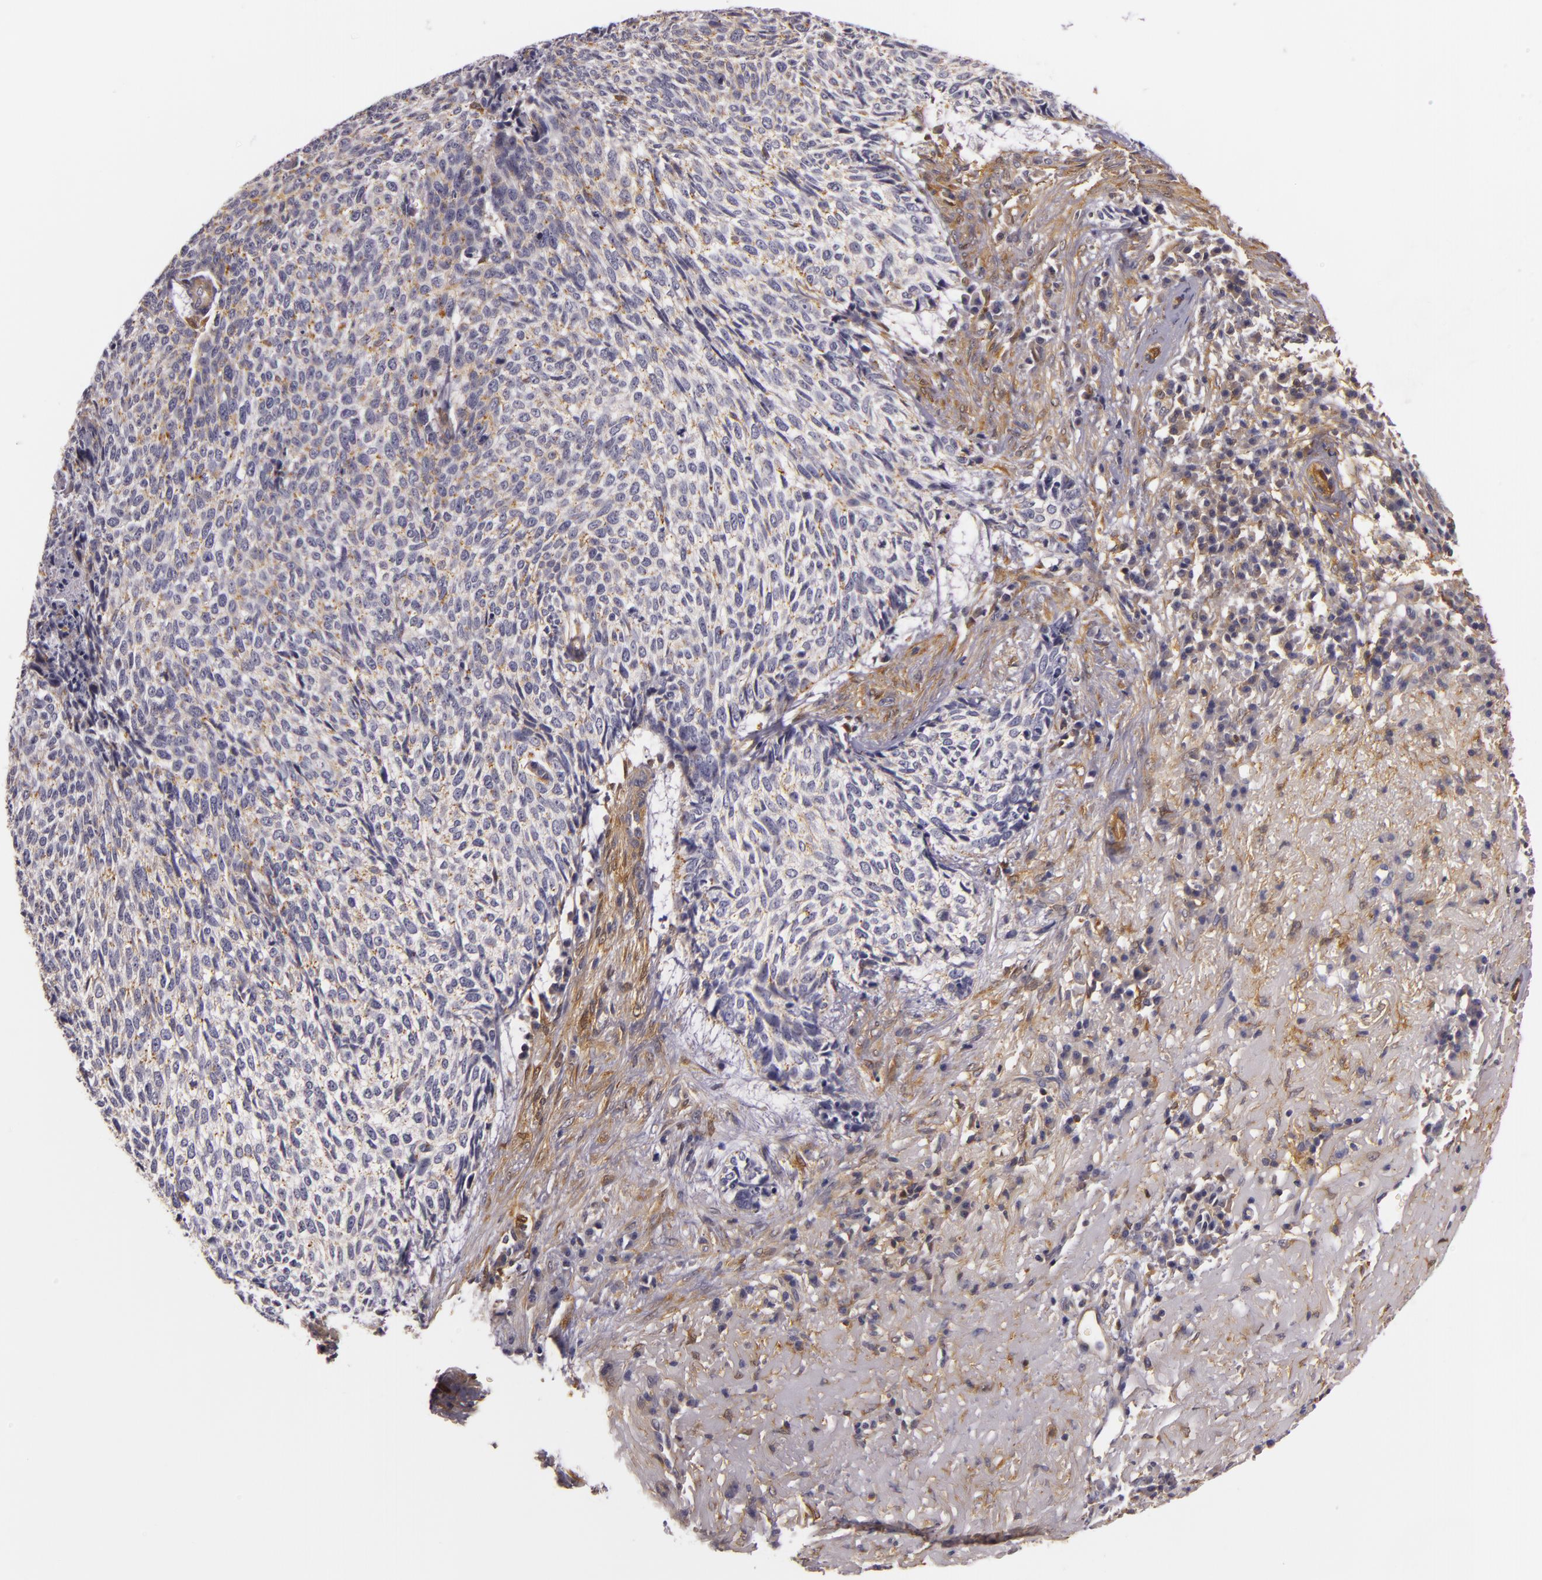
{"staining": {"intensity": "weak", "quantity": ">75%", "location": "cytoplasmic/membranous"}, "tissue": "skin cancer", "cell_type": "Tumor cells", "image_type": "cancer", "snomed": [{"axis": "morphology", "description": "Basal cell carcinoma"}, {"axis": "topography", "description": "Skin"}], "caption": "A histopathology image of skin cancer stained for a protein reveals weak cytoplasmic/membranous brown staining in tumor cells. The staining is performed using DAB brown chromogen to label protein expression. The nuclei are counter-stained blue using hematoxylin.", "gene": "TOM1", "patient": {"sex": "female", "age": 89}}